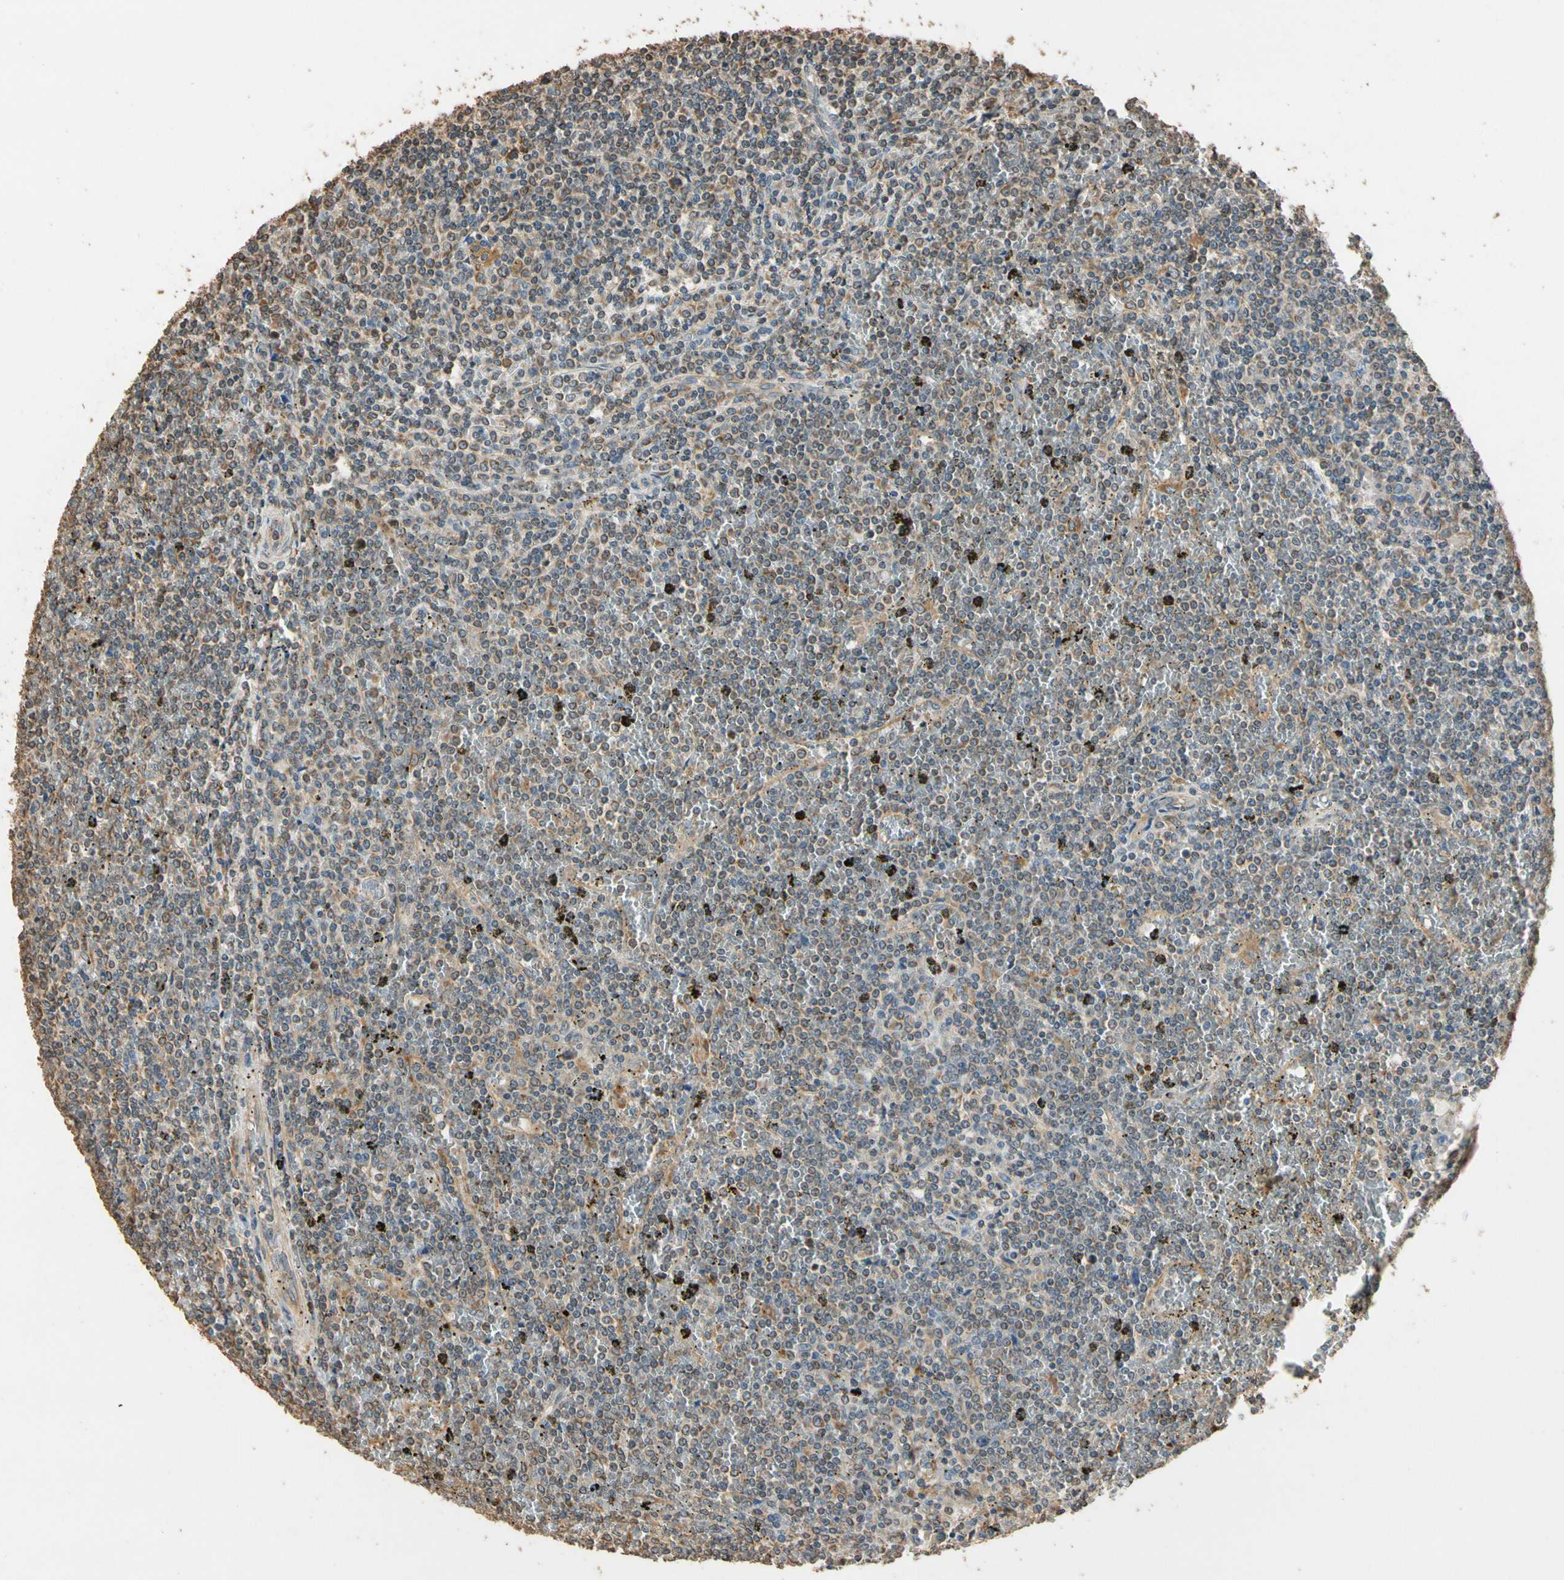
{"staining": {"intensity": "moderate", "quantity": "<25%", "location": "cytoplasmic/membranous"}, "tissue": "lymphoma", "cell_type": "Tumor cells", "image_type": "cancer", "snomed": [{"axis": "morphology", "description": "Malignant lymphoma, non-Hodgkin's type, Low grade"}, {"axis": "topography", "description": "Spleen"}], "caption": "An image of low-grade malignant lymphoma, non-Hodgkin's type stained for a protein demonstrates moderate cytoplasmic/membranous brown staining in tumor cells.", "gene": "STX18", "patient": {"sex": "female", "age": 19}}